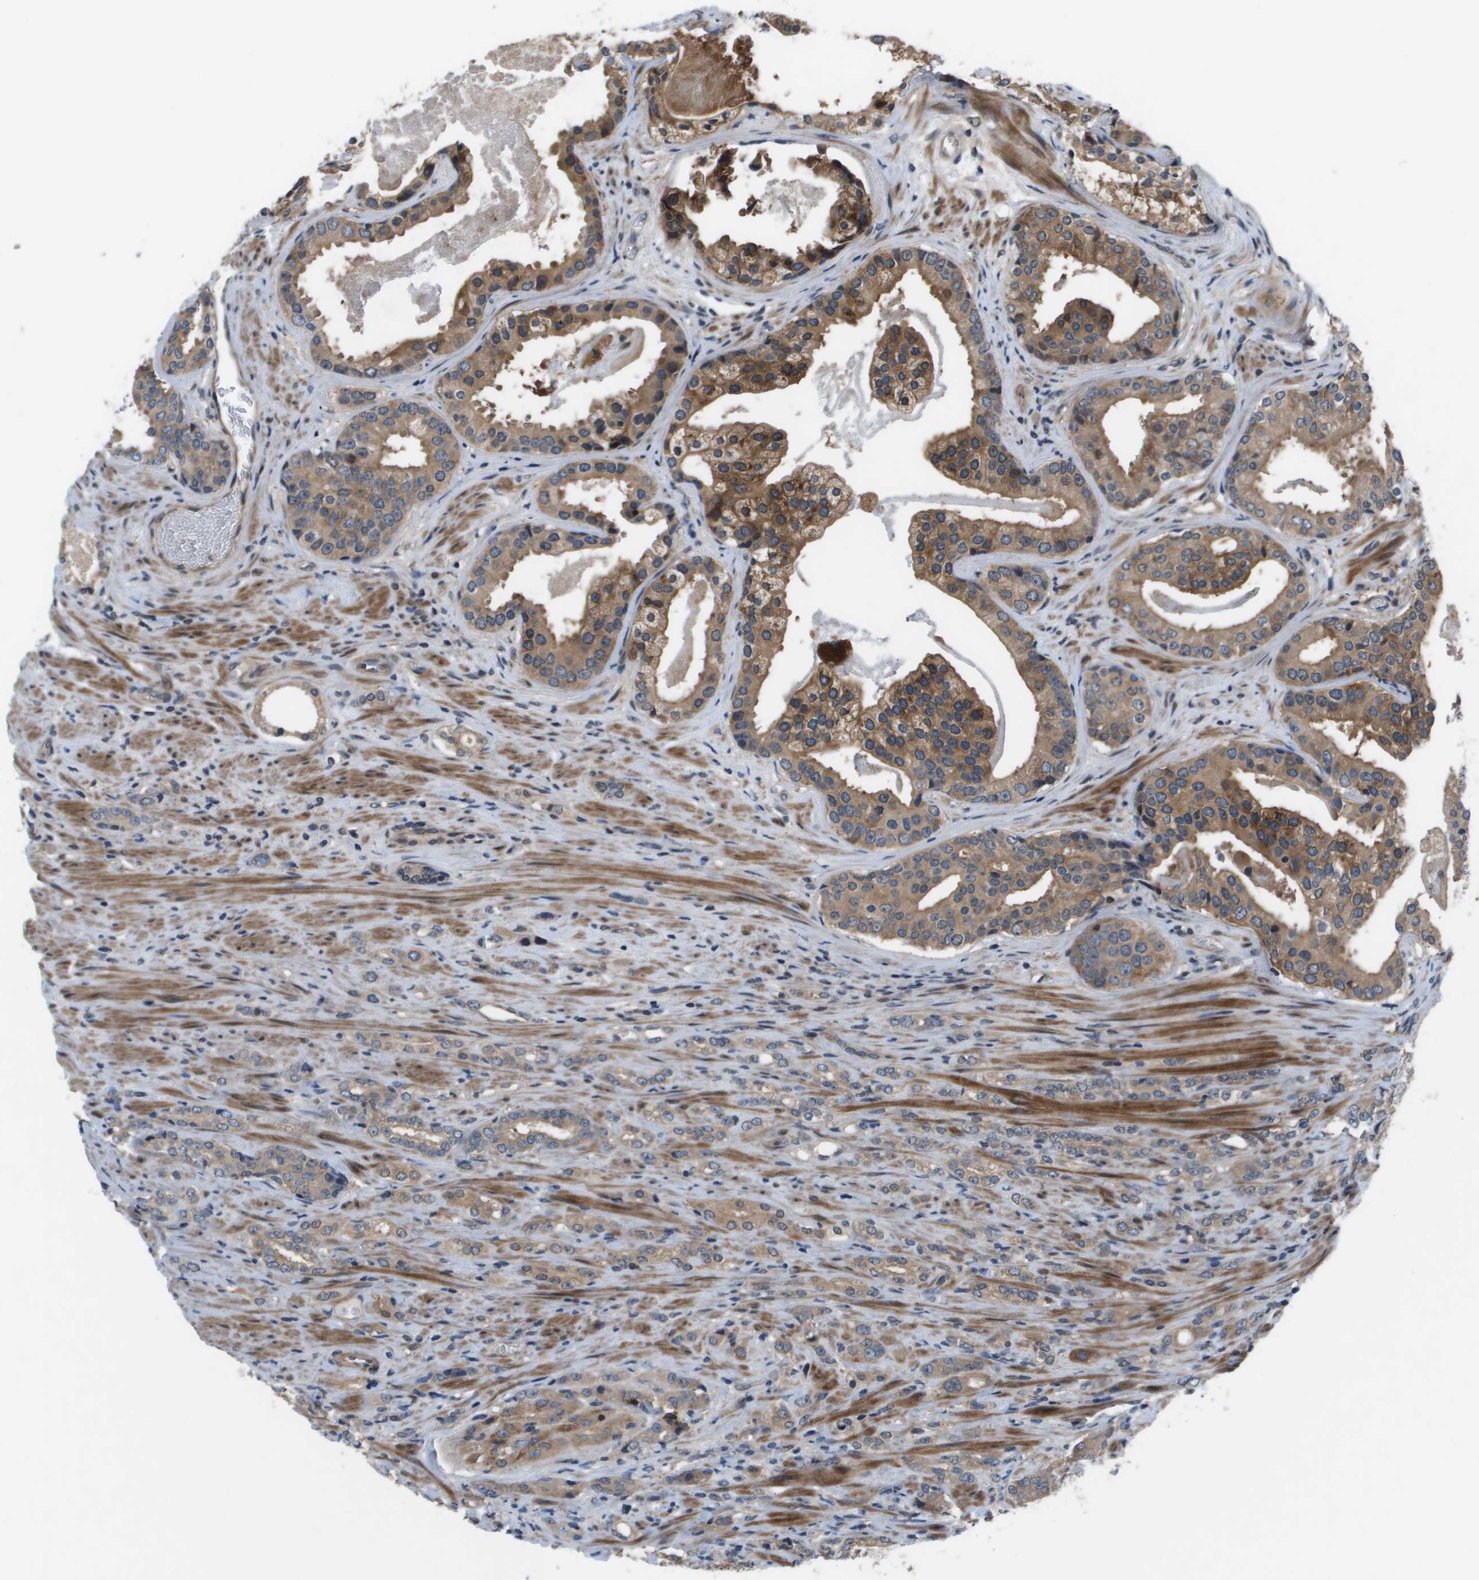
{"staining": {"intensity": "moderate", "quantity": ">75%", "location": "cytoplasmic/membranous"}, "tissue": "prostate cancer", "cell_type": "Tumor cells", "image_type": "cancer", "snomed": [{"axis": "morphology", "description": "Adenocarcinoma, High grade"}, {"axis": "topography", "description": "Prostate"}], "caption": "Approximately >75% of tumor cells in human prostate cancer (adenocarcinoma (high-grade)) demonstrate moderate cytoplasmic/membranous protein staining as visualized by brown immunohistochemical staining.", "gene": "ENPP5", "patient": {"sex": "male", "age": 71}}